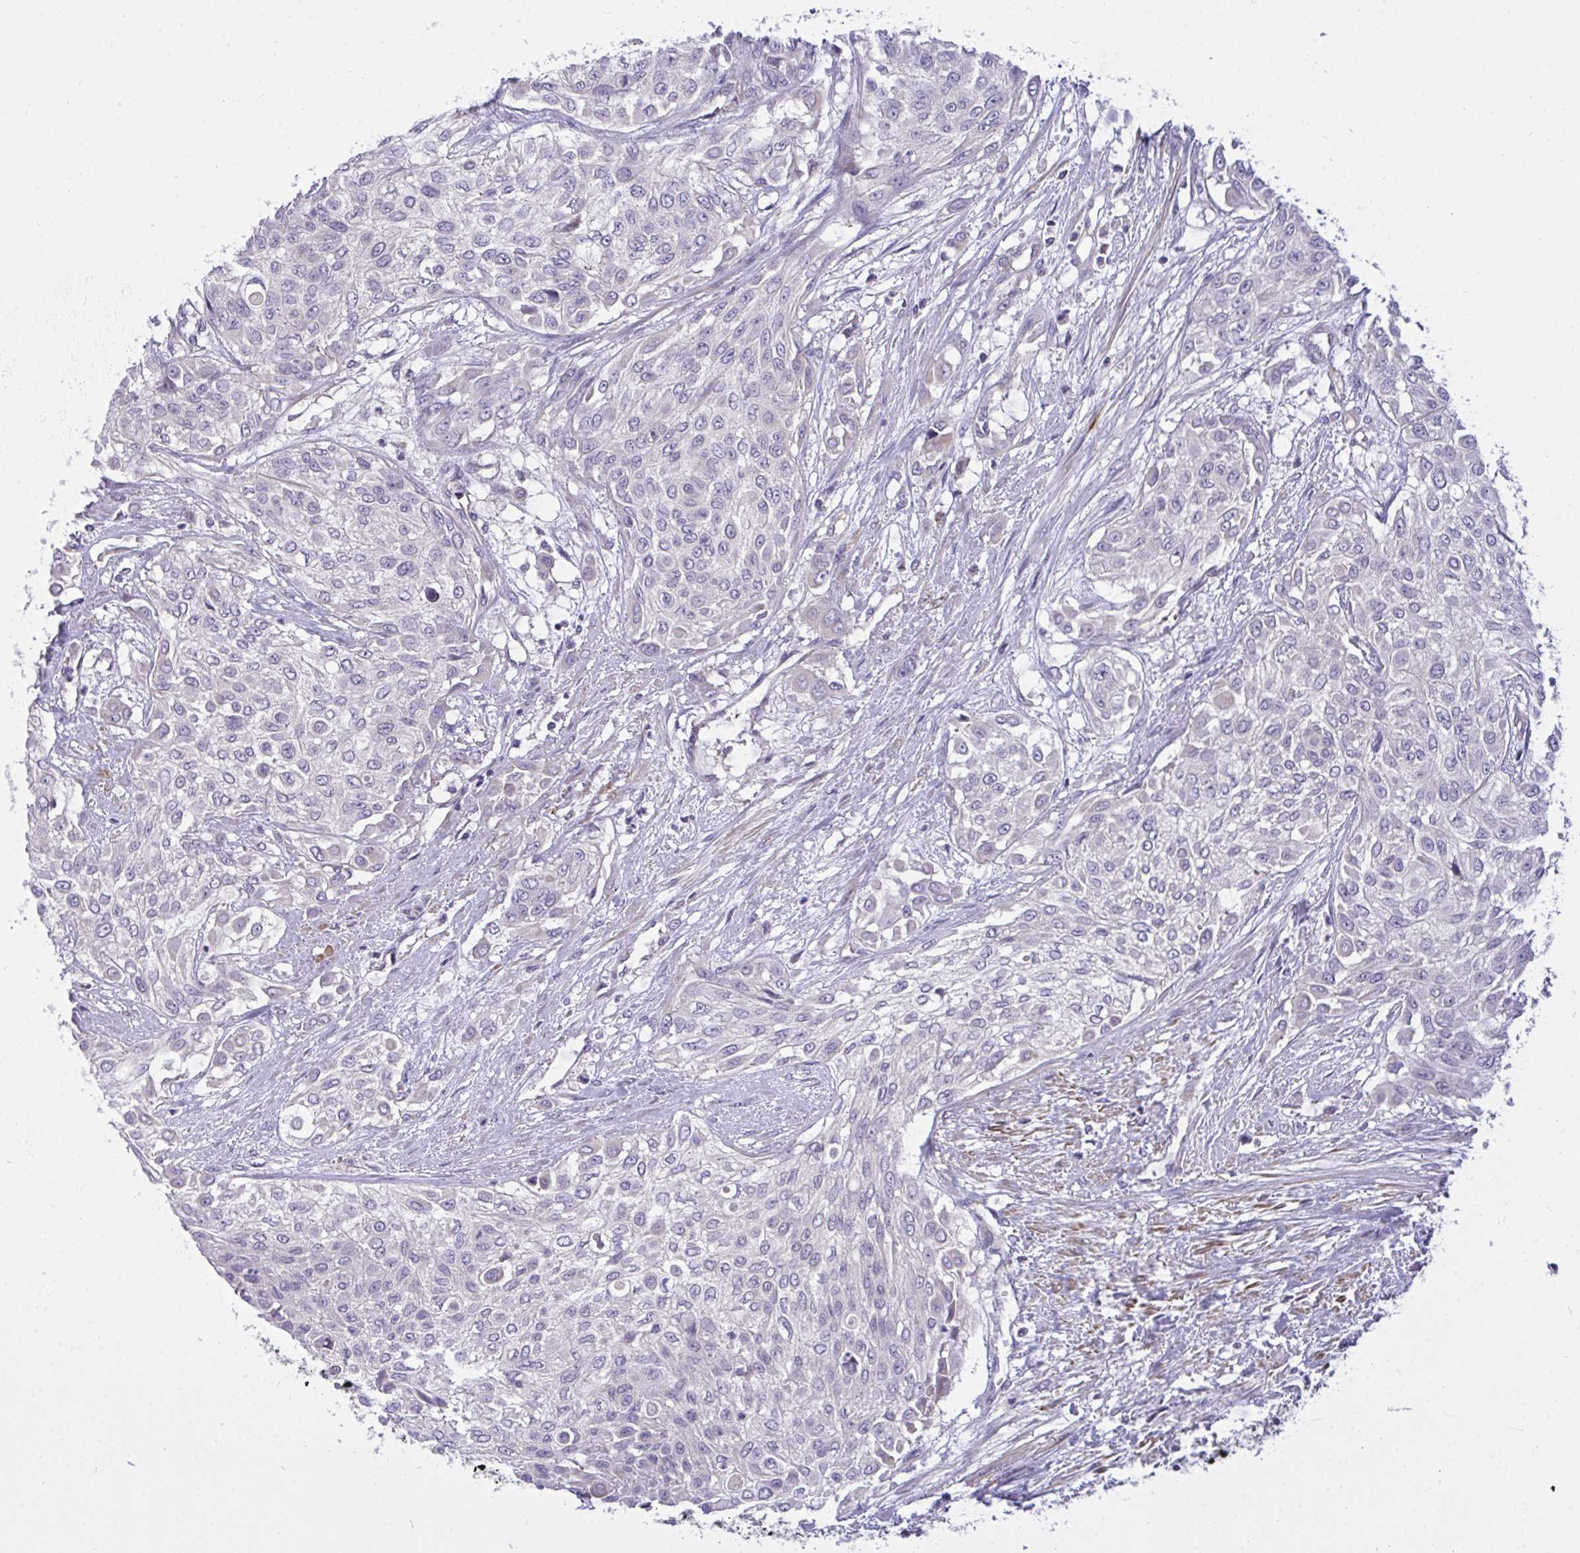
{"staining": {"intensity": "negative", "quantity": "none", "location": "none"}, "tissue": "urothelial cancer", "cell_type": "Tumor cells", "image_type": "cancer", "snomed": [{"axis": "morphology", "description": "Urothelial carcinoma, High grade"}, {"axis": "topography", "description": "Urinary bladder"}], "caption": "This is a image of immunohistochemistry (IHC) staining of urothelial carcinoma (high-grade), which shows no expression in tumor cells. (DAB IHC, high magnification).", "gene": "C19orf54", "patient": {"sex": "male", "age": 57}}